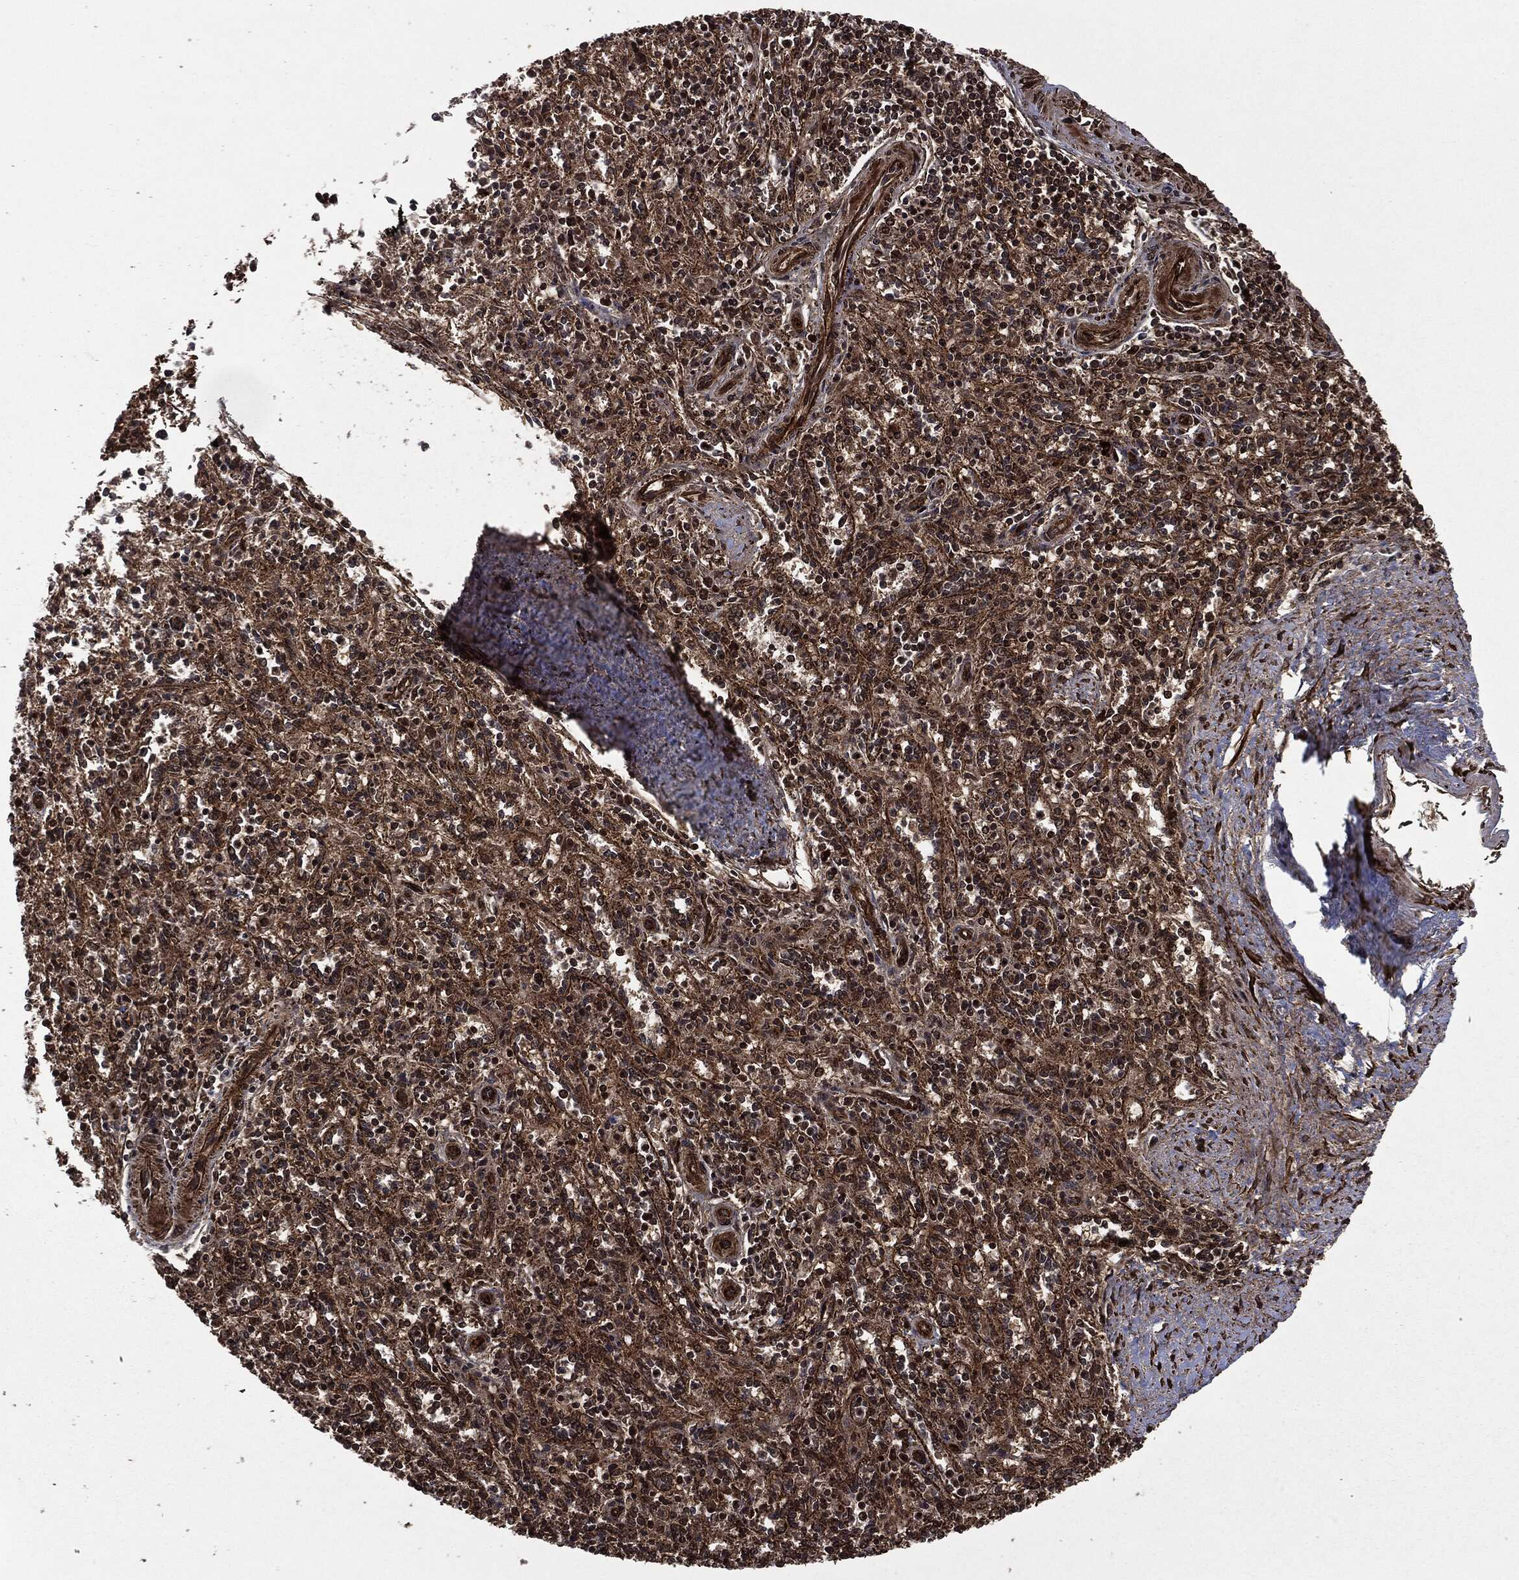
{"staining": {"intensity": "moderate", "quantity": "25%-75%", "location": "nuclear"}, "tissue": "spleen", "cell_type": "Cells in red pulp", "image_type": "normal", "snomed": [{"axis": "morphology", "description": "Normal tissue, NOS"}, {"axis": "topography", "description": "Spleen"}], "caption": "IHC (DAB (3,3'-diaminobenzidine)) staining of normal human spleen demonstrates moderate nuclear protein expression in approximately 25%-75% of cells in red pulp.", "gene": "CARD6", "patient": {"sex": "male", "age": 69}}